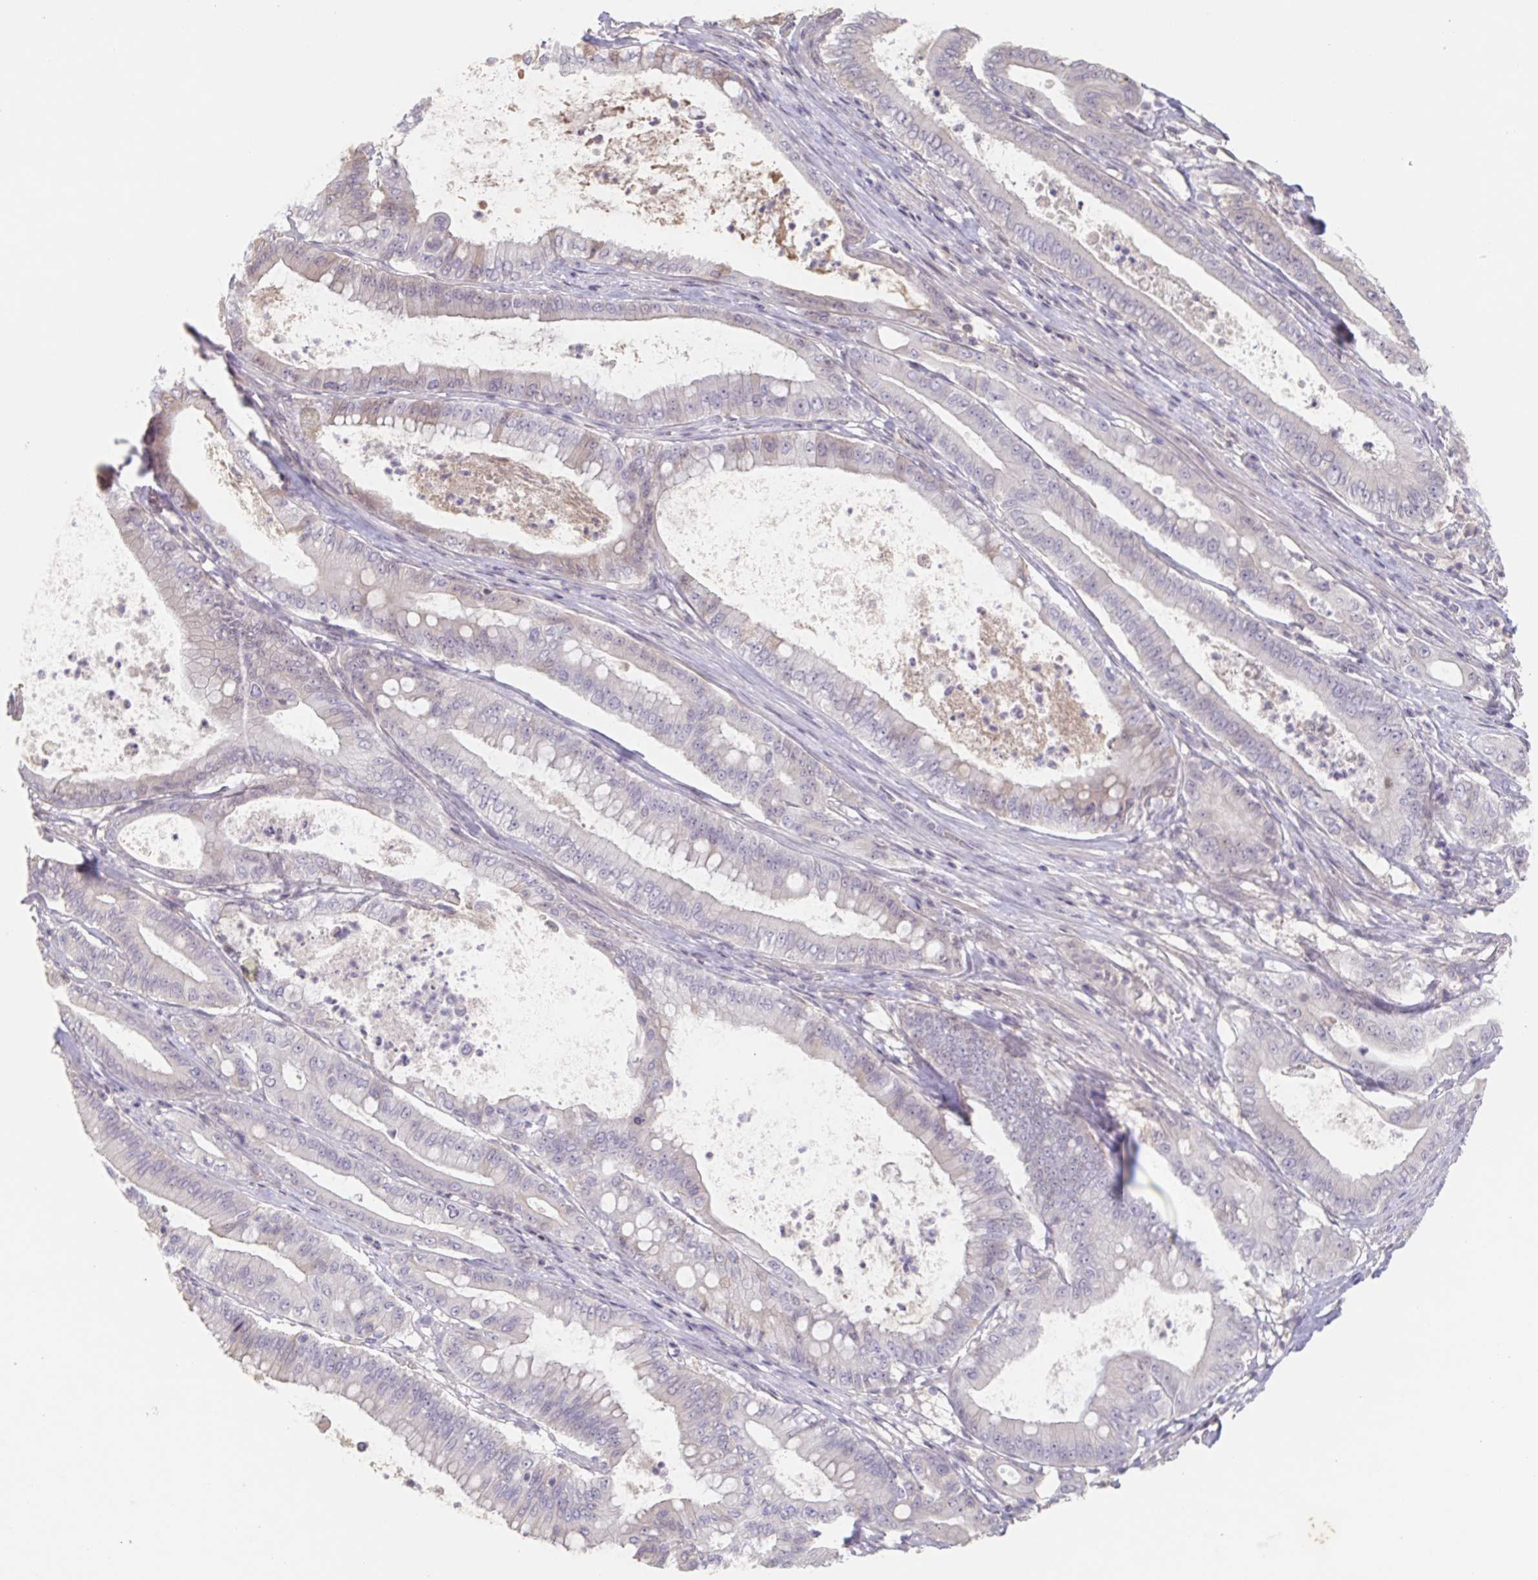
{"staining": {"intensity": "weak", "quantity": "<25%", "location": "cytoplasmic/membranous"}, "tissue": "pancreatic cancer", "cell_type": "Tumor cells", "image_type": "cancer", "snomed": [{"axis": "morphology", "description": "Adenocarcinoma, NOS"}, {"axis": "topography", "description": "Pancreas"}], "caption": "Tumor cells are negative for protein expression in human adenocarcinoma (pancreatic).", "gene": "INSL5", "patient": {"sex": "male", "age": 71}}